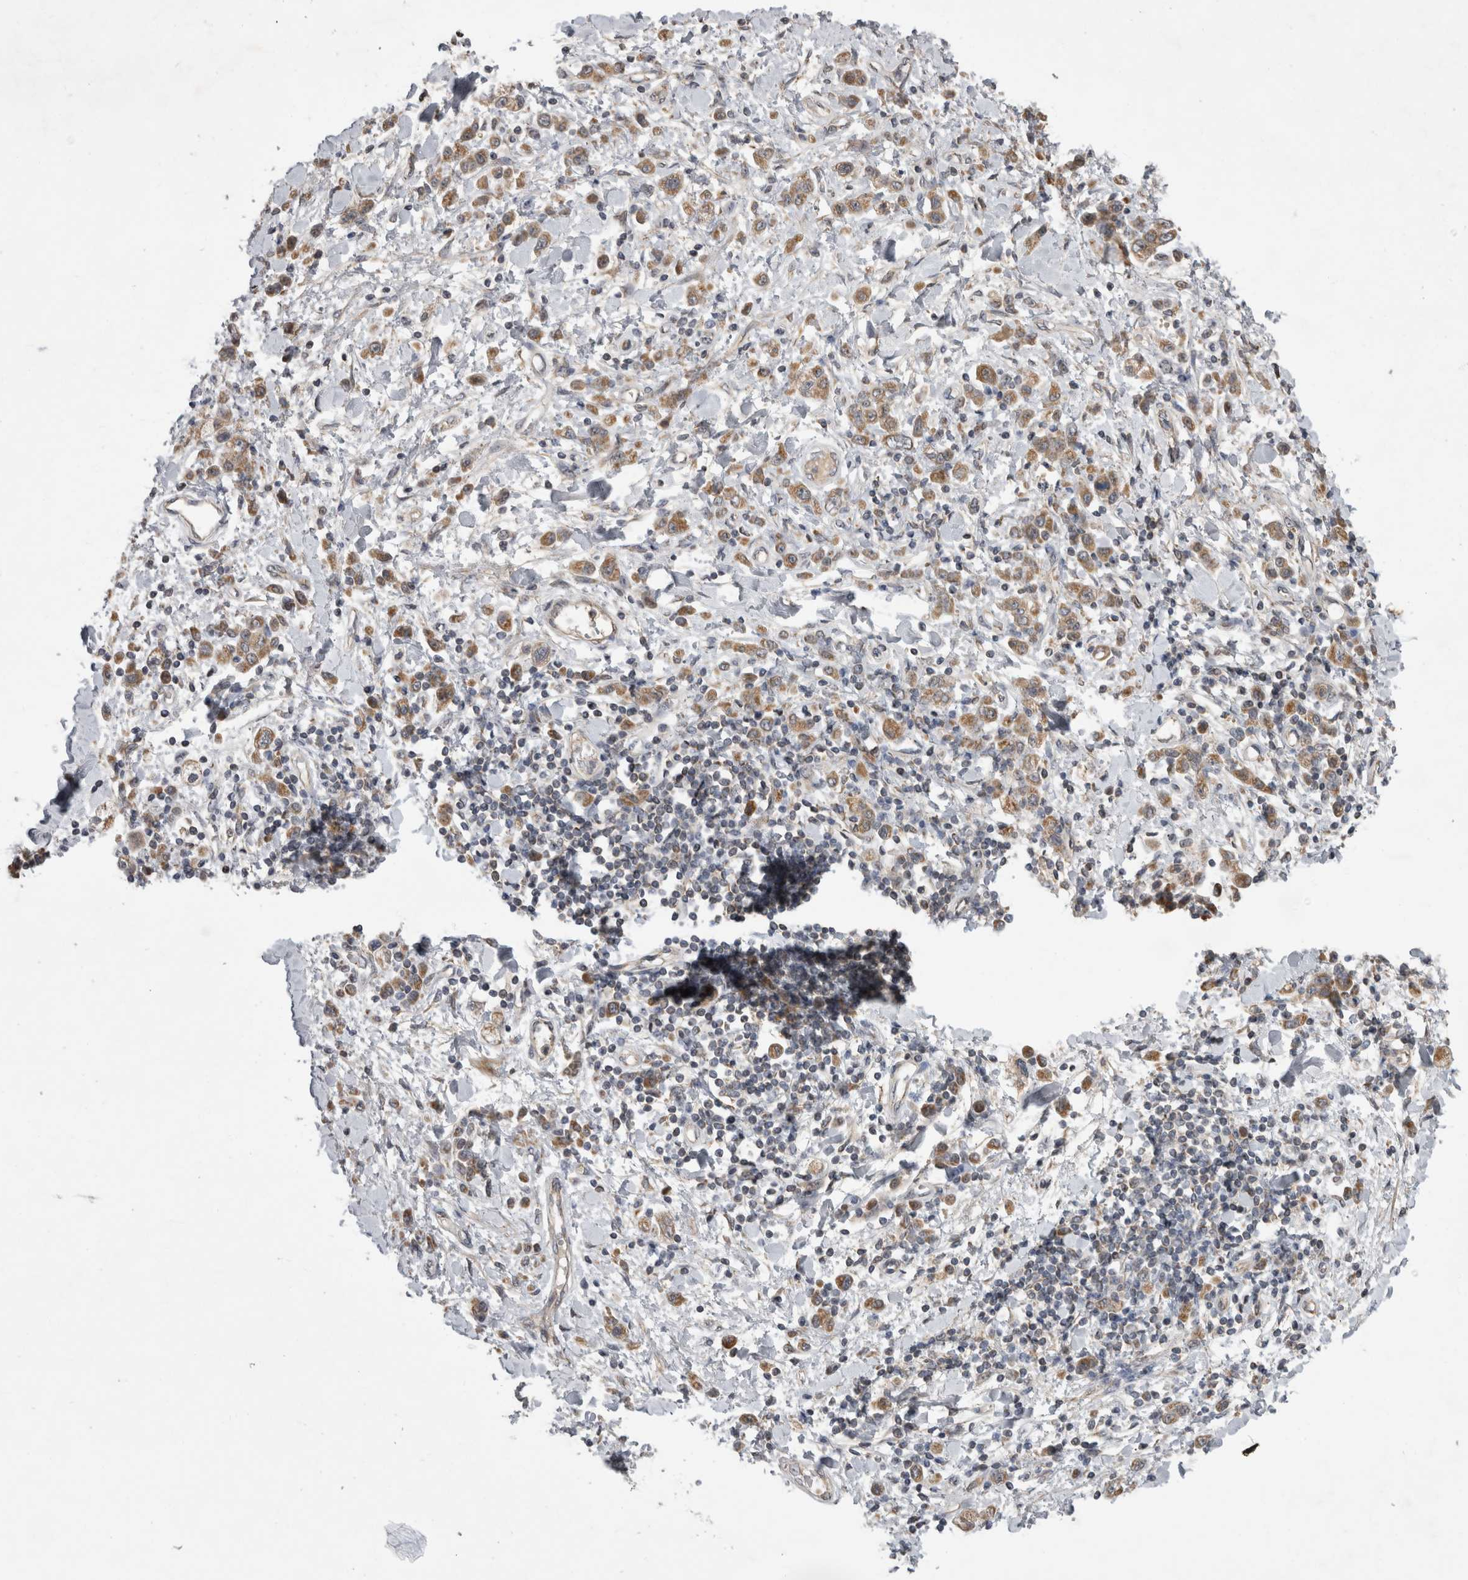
{"staining": {"intensity": "moderate", "quantity": ">75%", "location": "cytoplasmic/membranous"}, "tissue": "stomach cancer", "cell_type": "Tumor cells", "image_type": "cancer", "snomed": [{"axis": "morphology", "description": "Normal tissue, NOS"}, {"axis": "morphology", "description": "Adenocarcinoma, NOS"}, {"axis": "topography", "description": "Stomach"}], "caption": "Moderate cytoplasmic/membranous protein expression is identified in approximately >75% of tumor cells in stomach cancer (adenocarcinoma).", "gene": "KCNIP1", "patient": {"sex": "male", "age": 82}}